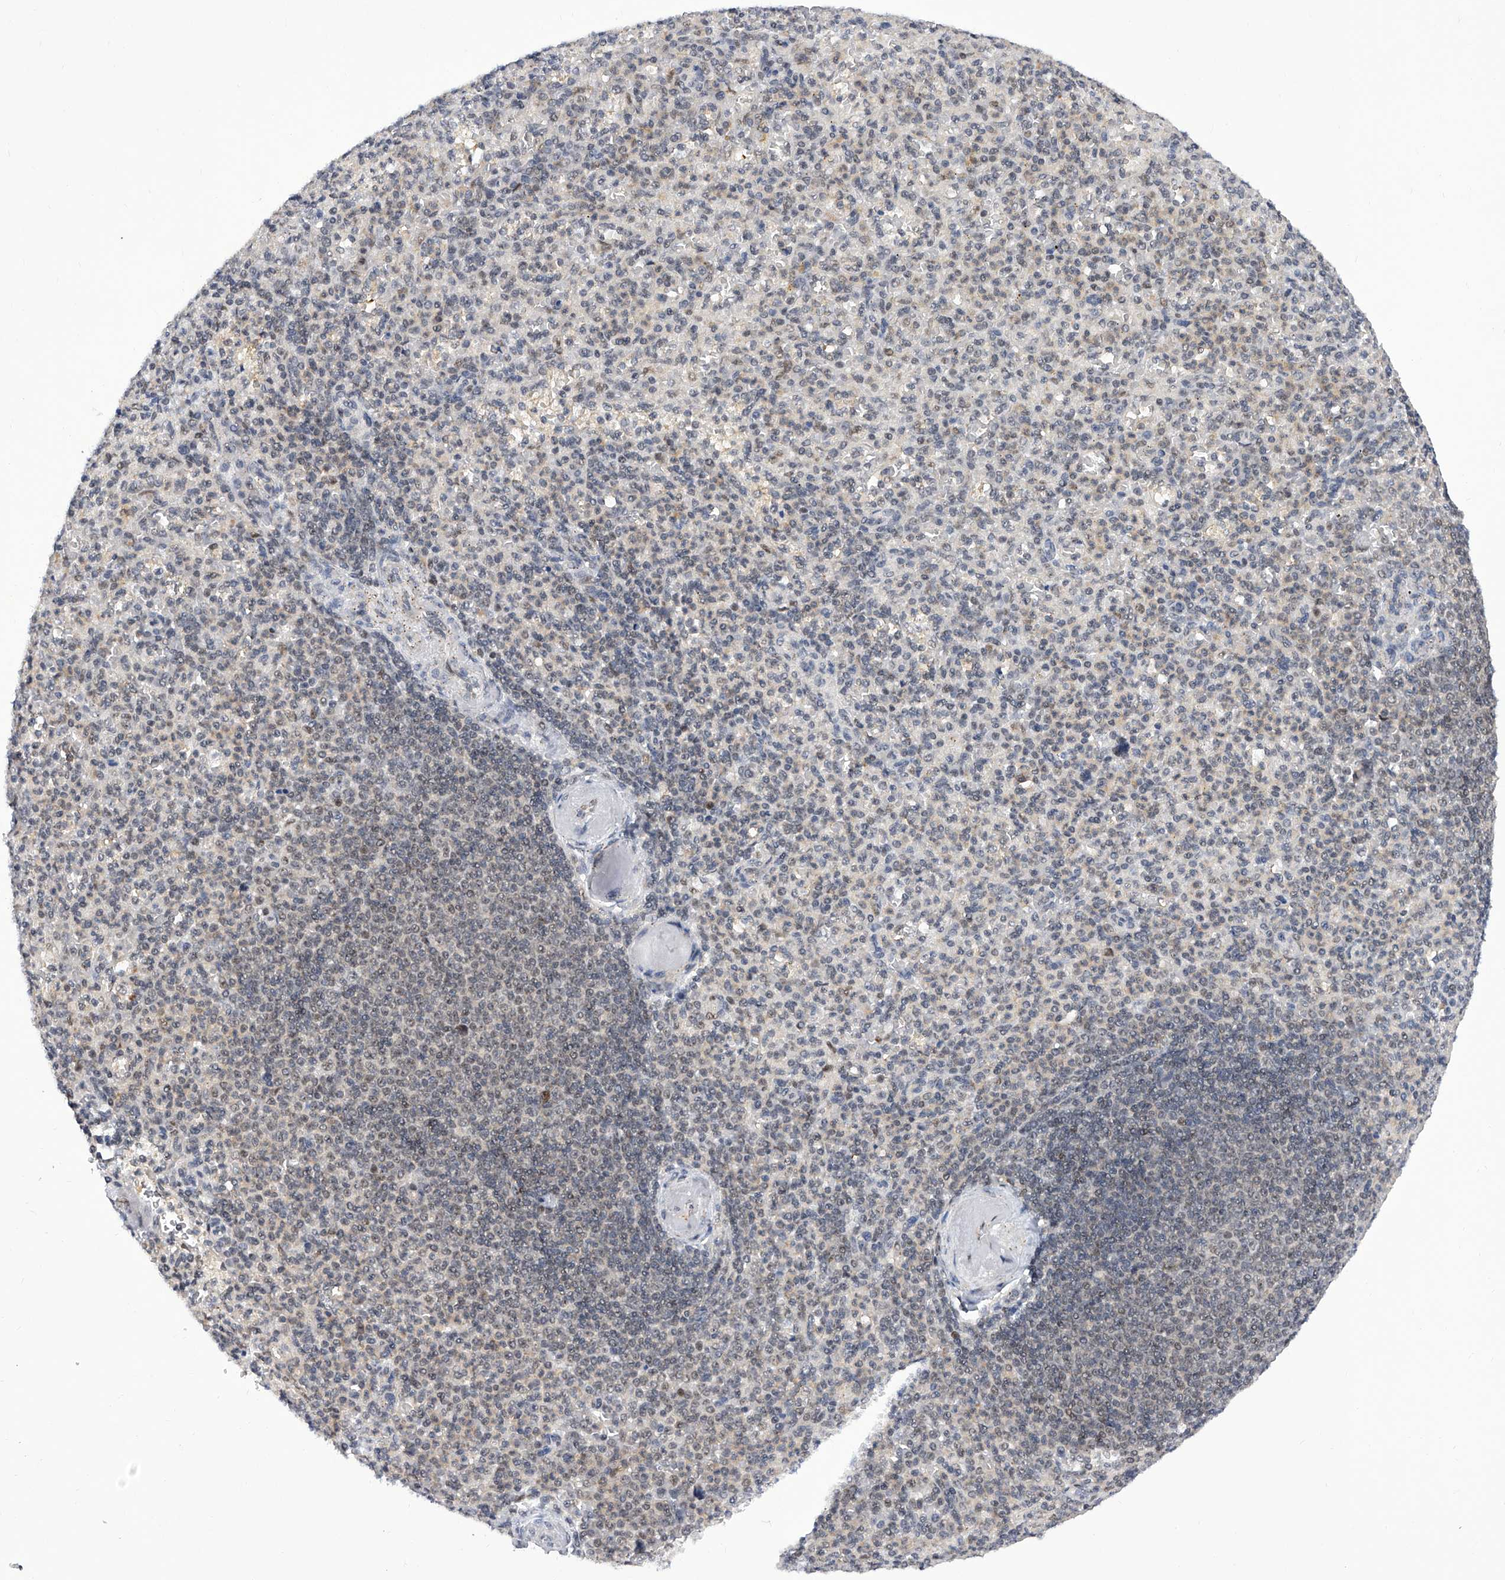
{"staining": {"intensity": "weak", "quantity": "25%-75%", "location": "nuclear"}, "tissue": "spleen", "cell_type": "Cells in red pulp", "image_type": "normal", "snomed": [{"axis": "morphology", "description": "Normal tissue, NOS"}, {"axis": "topography", "description": "Spleen"}], "caption": "DAB (3,3'-diaminobenzidine) immunohistochemical staining of normal human spleen demonstrates weak nuclear protein positivity in approximately 25%-75% of cells in red pulp.", "gene": "RAD54L", "patient": {"sex": "female", "age": 74}}